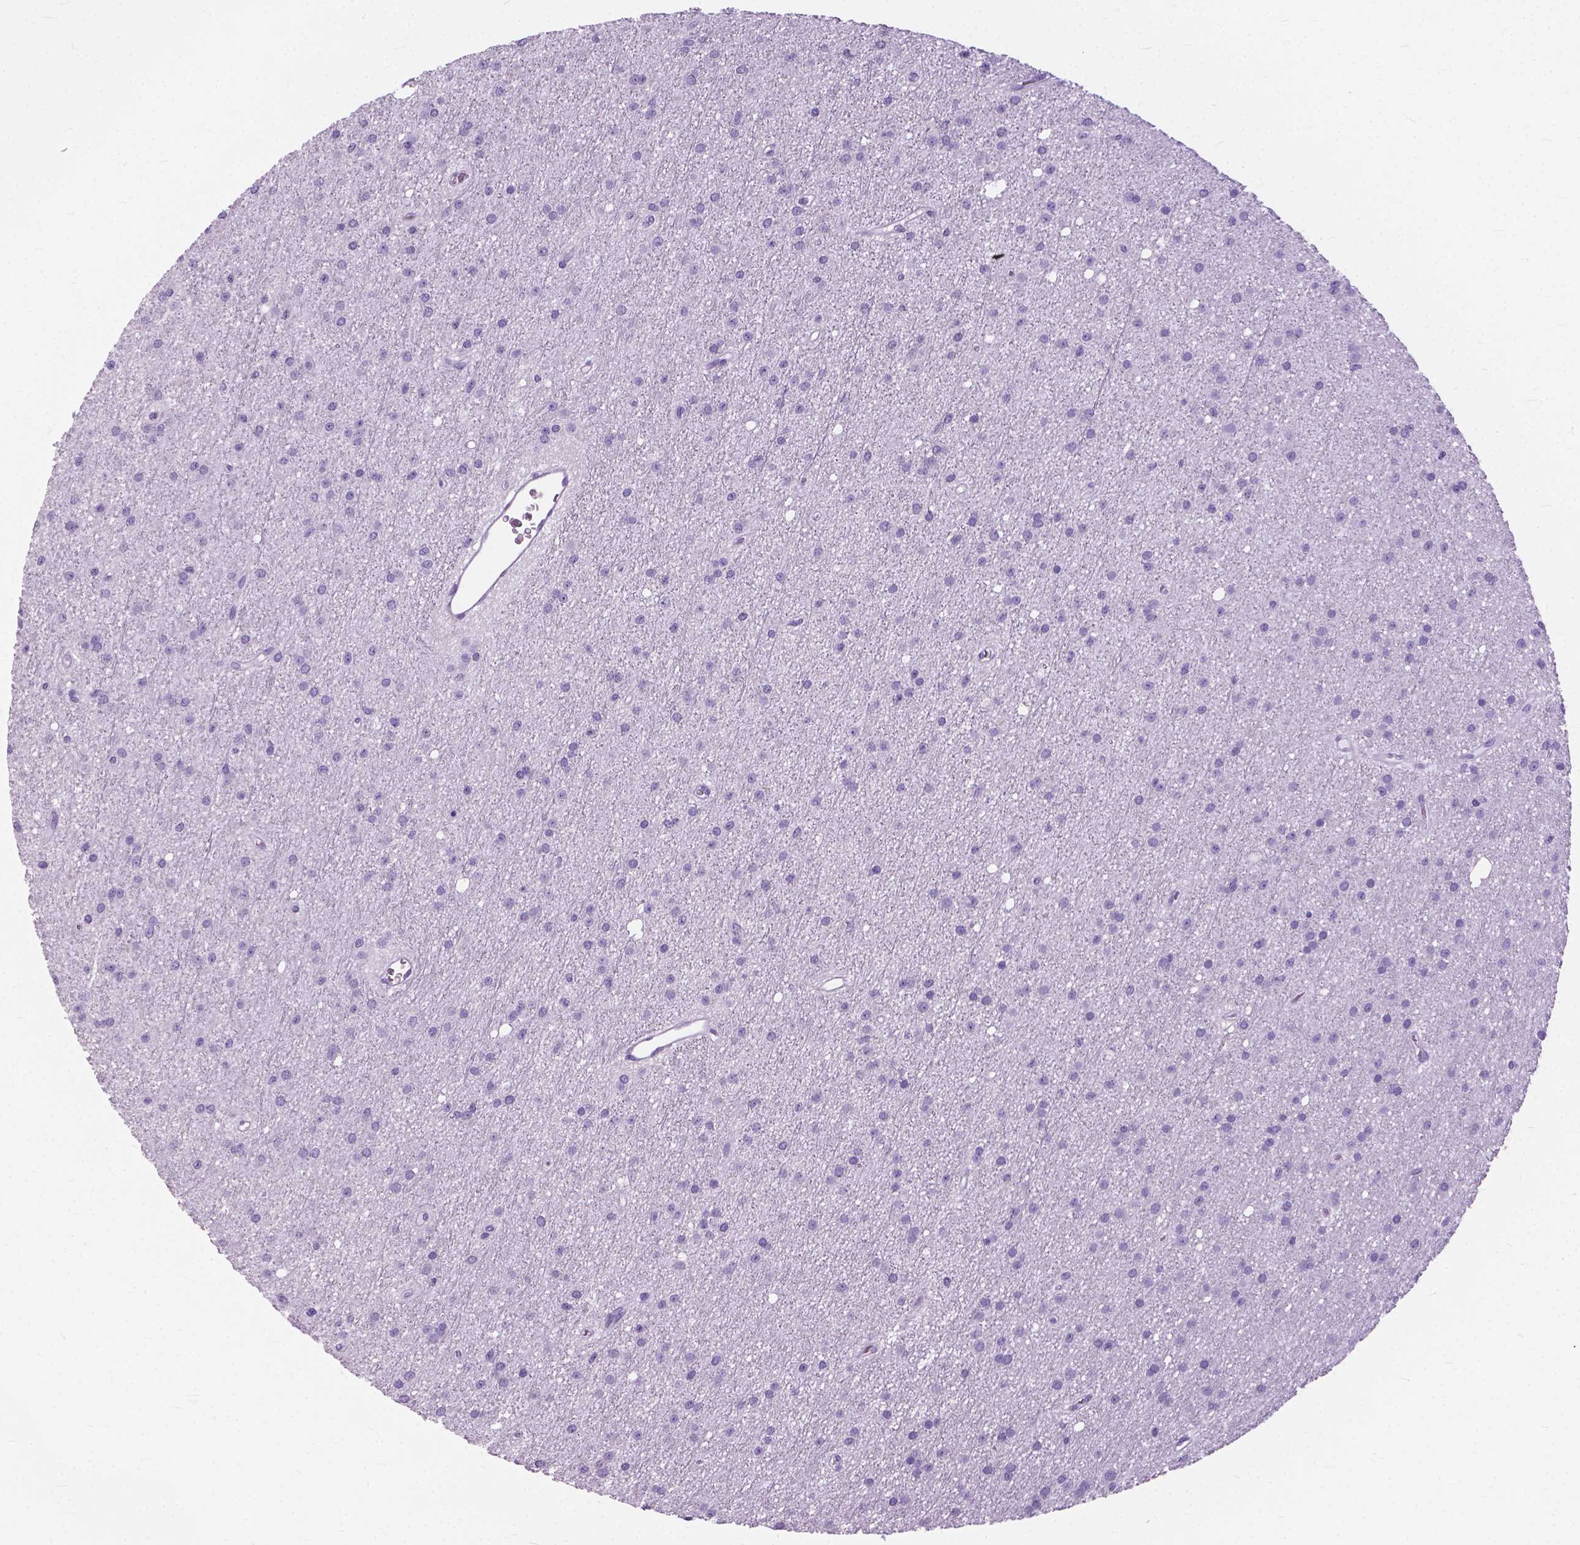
{"staining": {"intensity": "negative", "quantity": "none", "location": "none"}, "tissue": "glioma", "cell_type": "Tumor cells", "image_type": "cancer", "snomed": [{"axis": "morphology", "description": "Glioma, malignant, Low grade"}, {"axis": "topography", "description": "Brain"}], "caption": "Immunohistochemistry photomicrograph of low-grade glioma (malignant) stained for a protein (brown), which displays no staining in tumor cells.", "gene": "HTR2B", "patient": {"sex": "male", "age": 27}}